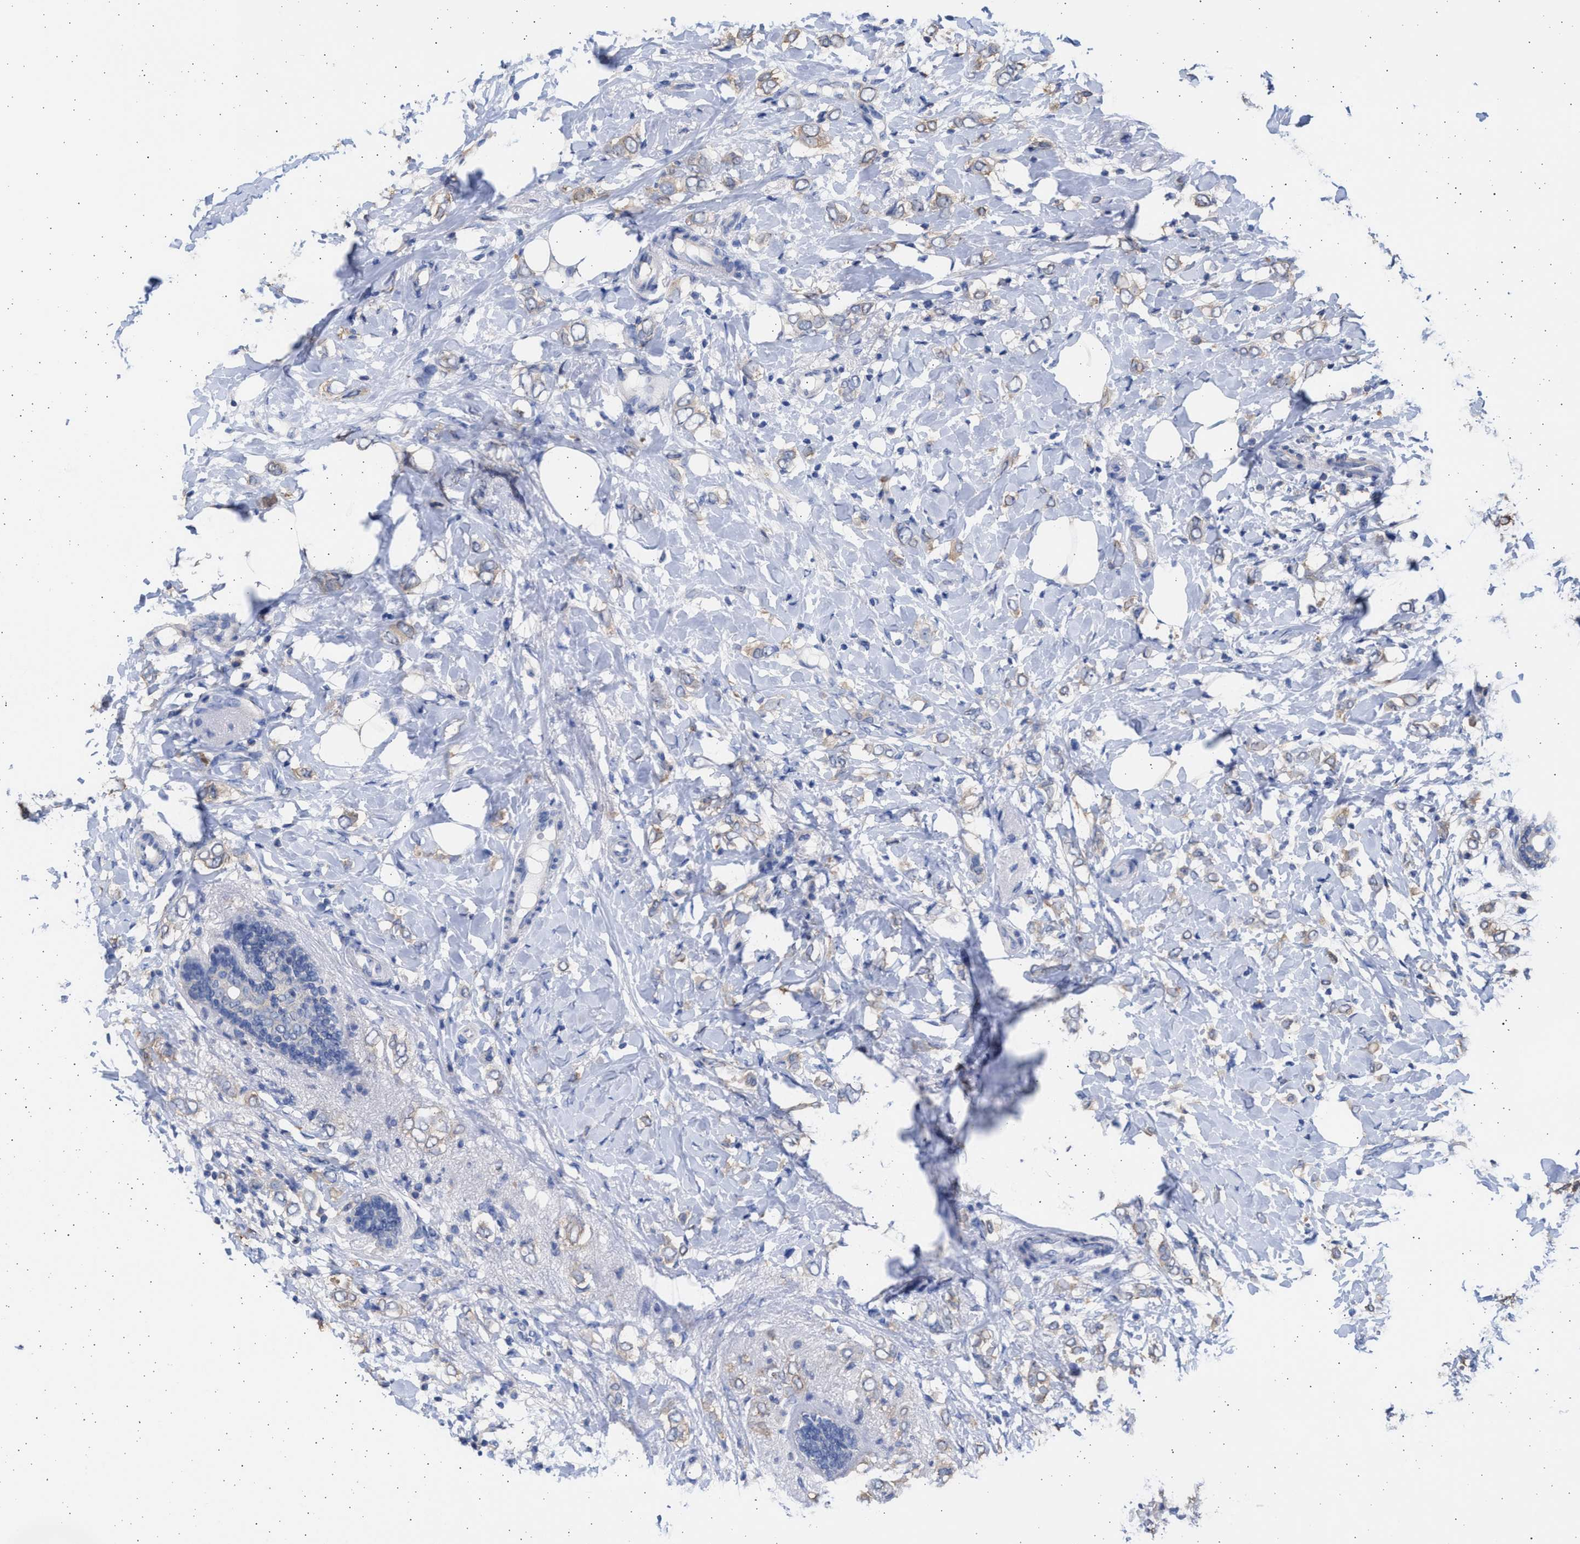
{"staining": {"intensity": "weak", "quantity": "25%-75%", "location": "cytoplasmic/membranous"}, "tissue": "breast cancer", "cell_type": "Tumor cells", "image_type": "cancer", "snomed": [{"axis": "morphology", "description": "Normal tissue, NOS"}, {"axis": "morphology", "description": "Lobular carcinoma"}, {"axis": "topography", "description": "Breast"}], "caption": "The immunohistochemical stain labels weak cytoplasmic/membranous positivity in tumor cells of breast cancer tissue.", "gene": "ALDOC", "patient": {"sex": "female", "age": 47}}